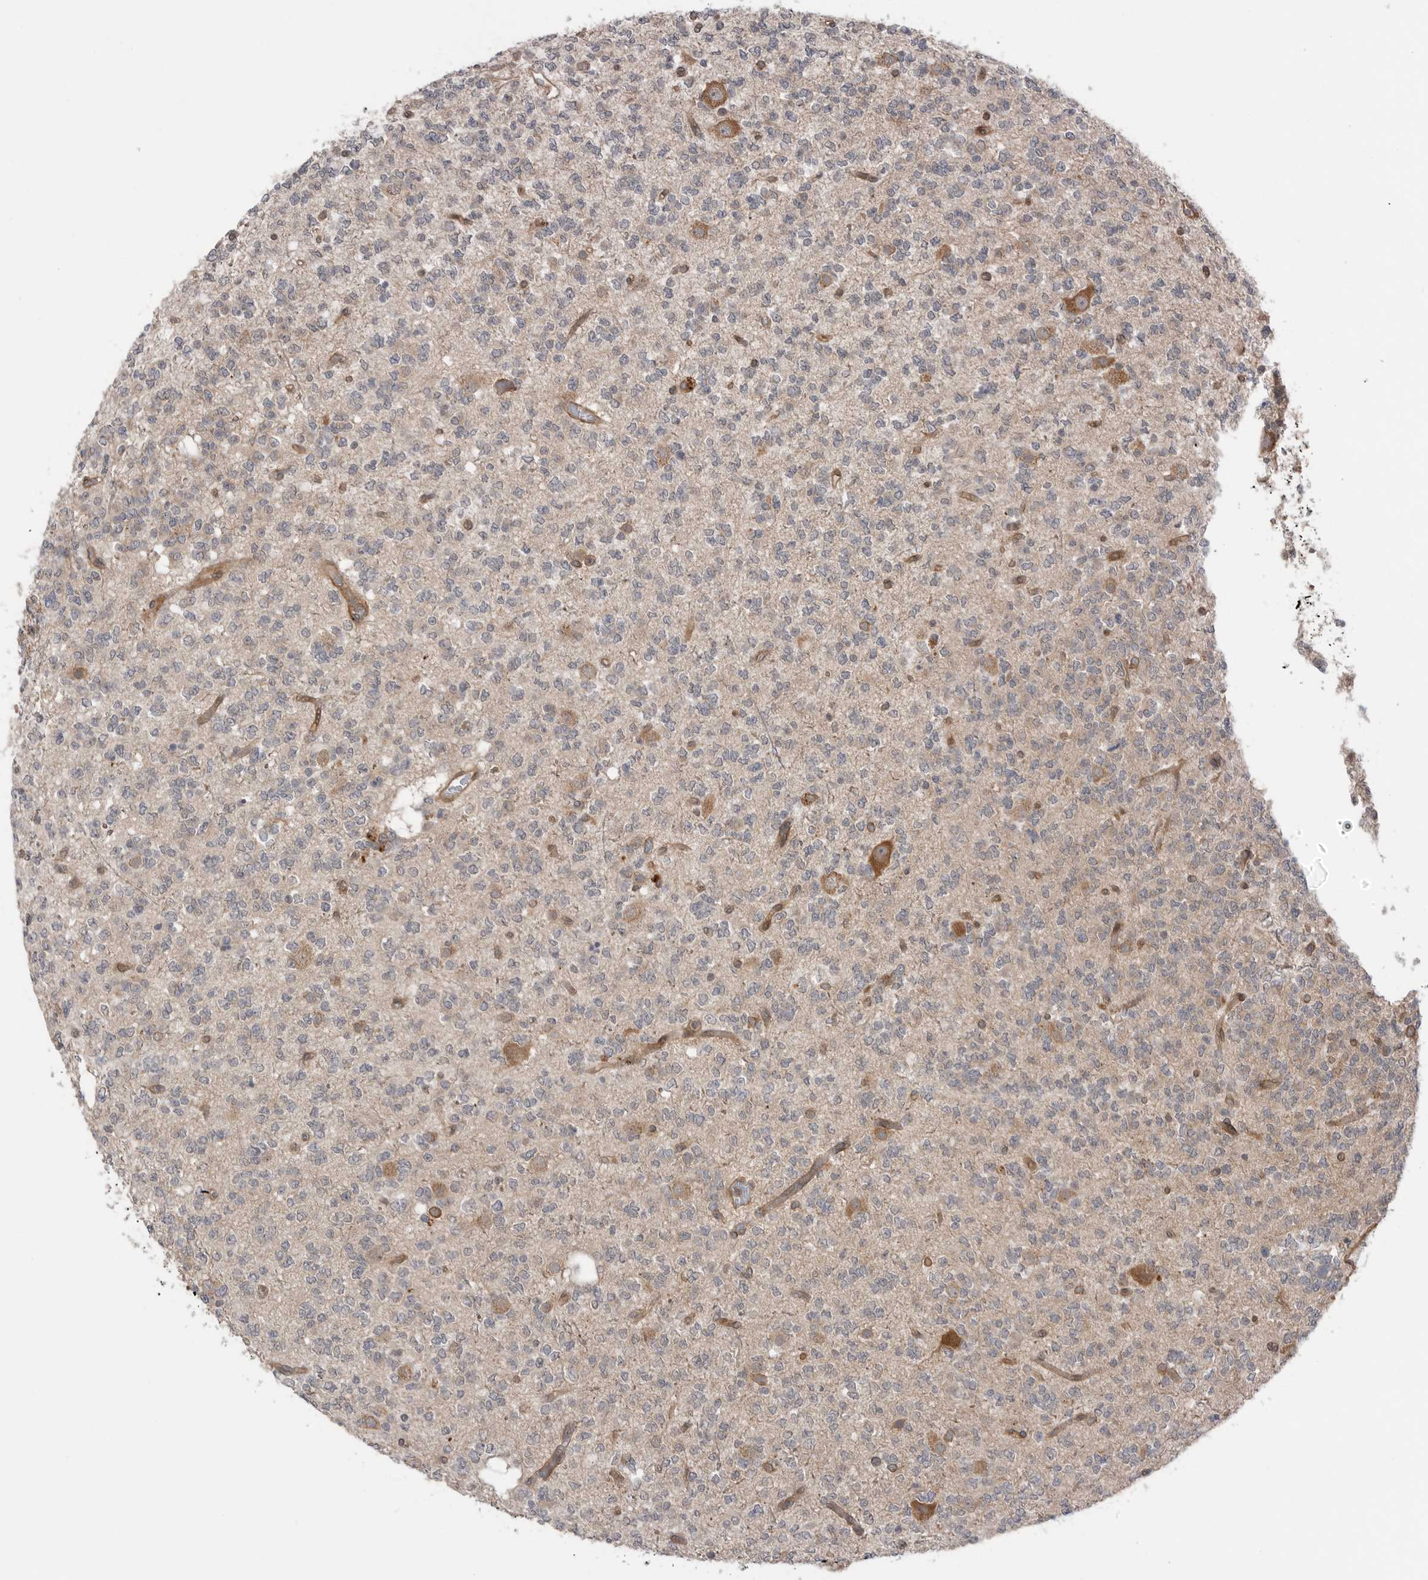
{"staining": {"intensity": "moderate", "quantity": "<25%", "location": "cytoplasmic/membranous"}, "tissue": "glioma", "cell_type": "Tumor cells", "image_type": "cancer", "snomed": [{"axis": "morphology", "description": "Glioma, malignant, Low grade"}, {"axis": "topography", "description": "Brain"}], "caption": "The immunohistochemical stain shows moderate cytoplasmic/membranous positivity in tumor cells of glioma tissue.", "gene": "PEAK1", "patient": {"sex": "male", "age": 38}}